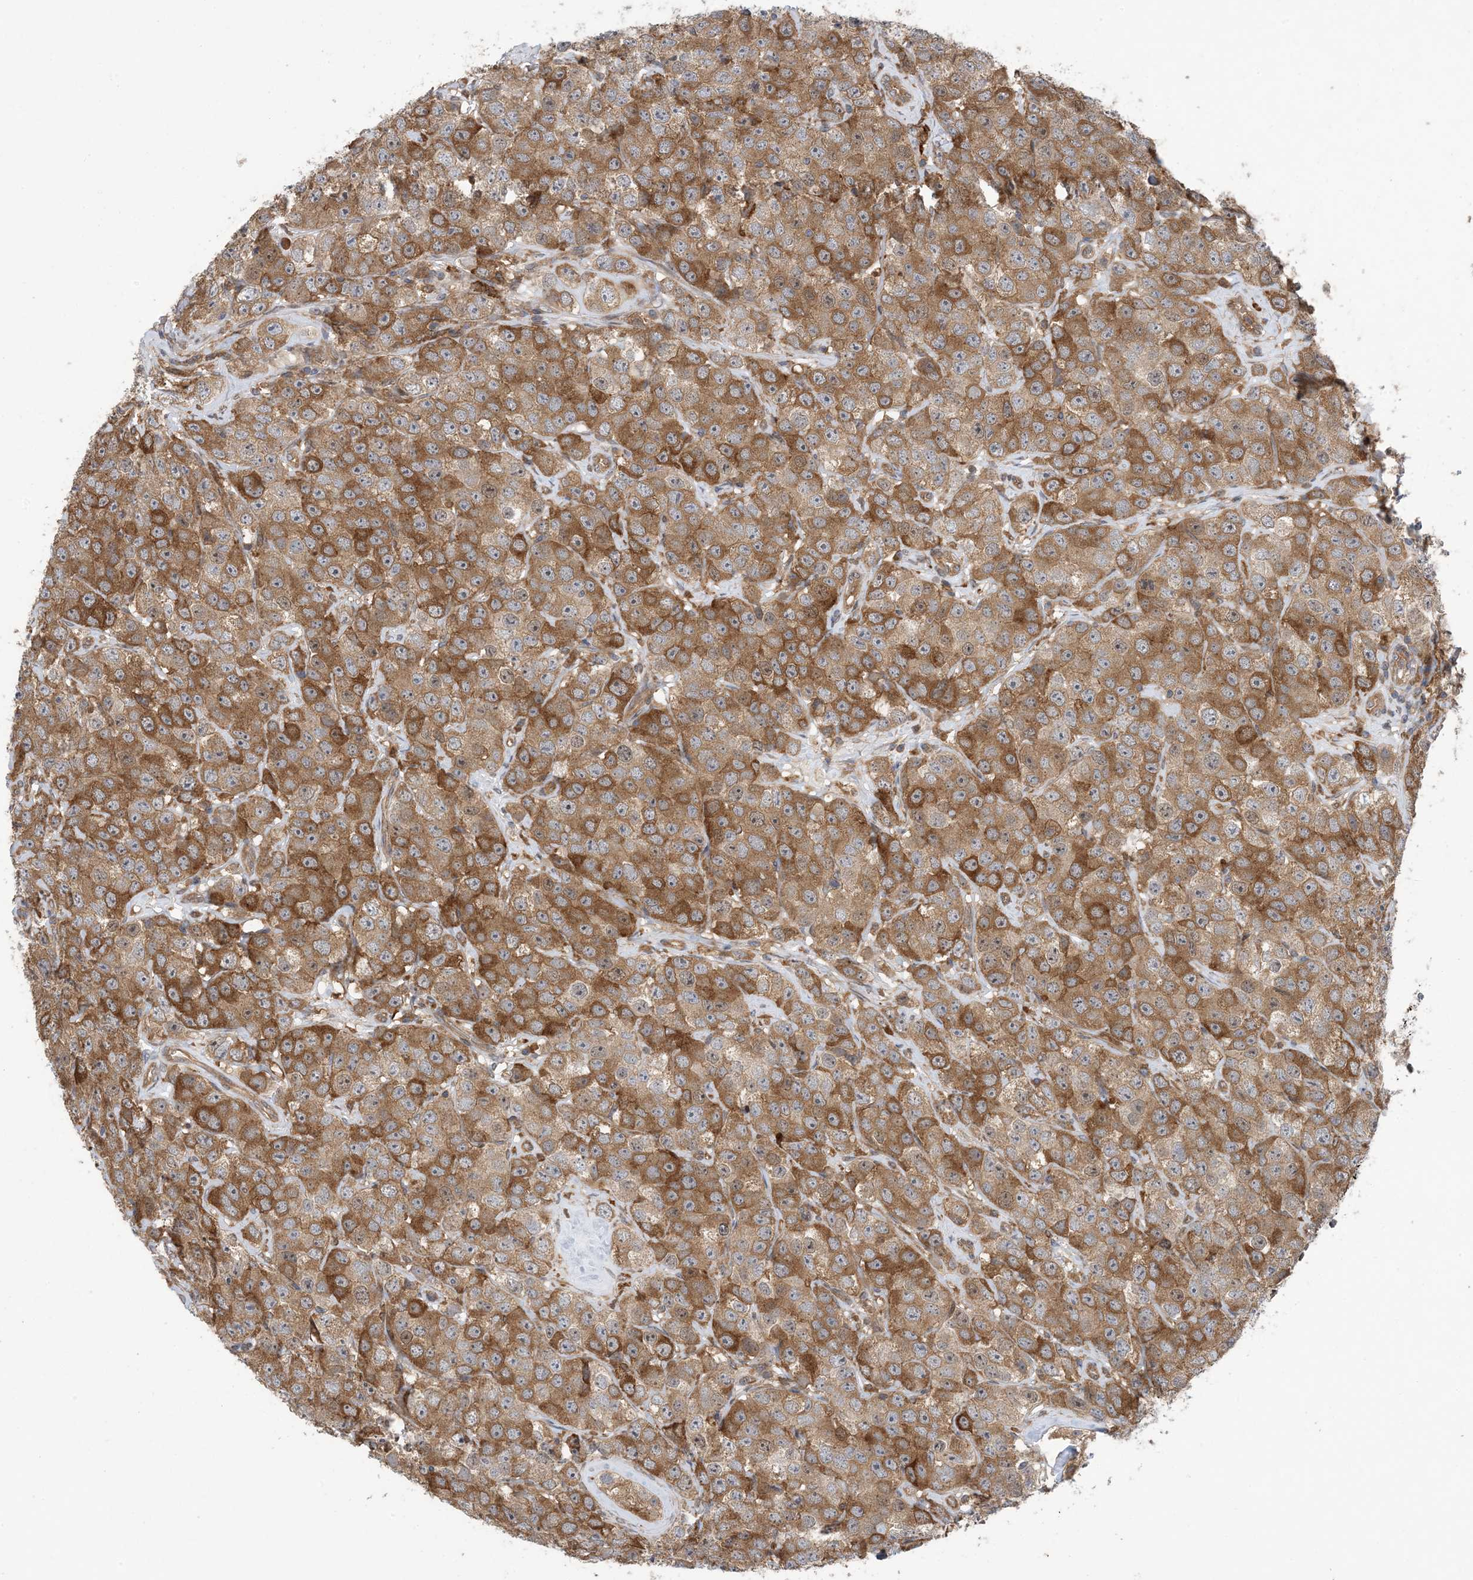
{"staining": {"intensity": "moderate", "quantity": ">75%", "location": "cytoplasmic/membranous"}, "tissue": "testis cancer", "cell_type": "Tumor cells", "image_type": "cancer", "snomed": [{"axis": "morphology", "description": "Seminoma, NOS"}, {"axis": "topography", "description": "Testis"}], "caption": "This photomicrograph exhibits immunohistochemistry (IHC) staining of human testis cancer, with medium moderate cytoplasmic/membranous expression in approximately >75% of tumor cells.", "gene": "HS1BP3", "patient": {"sex": "male", "age": 28}}